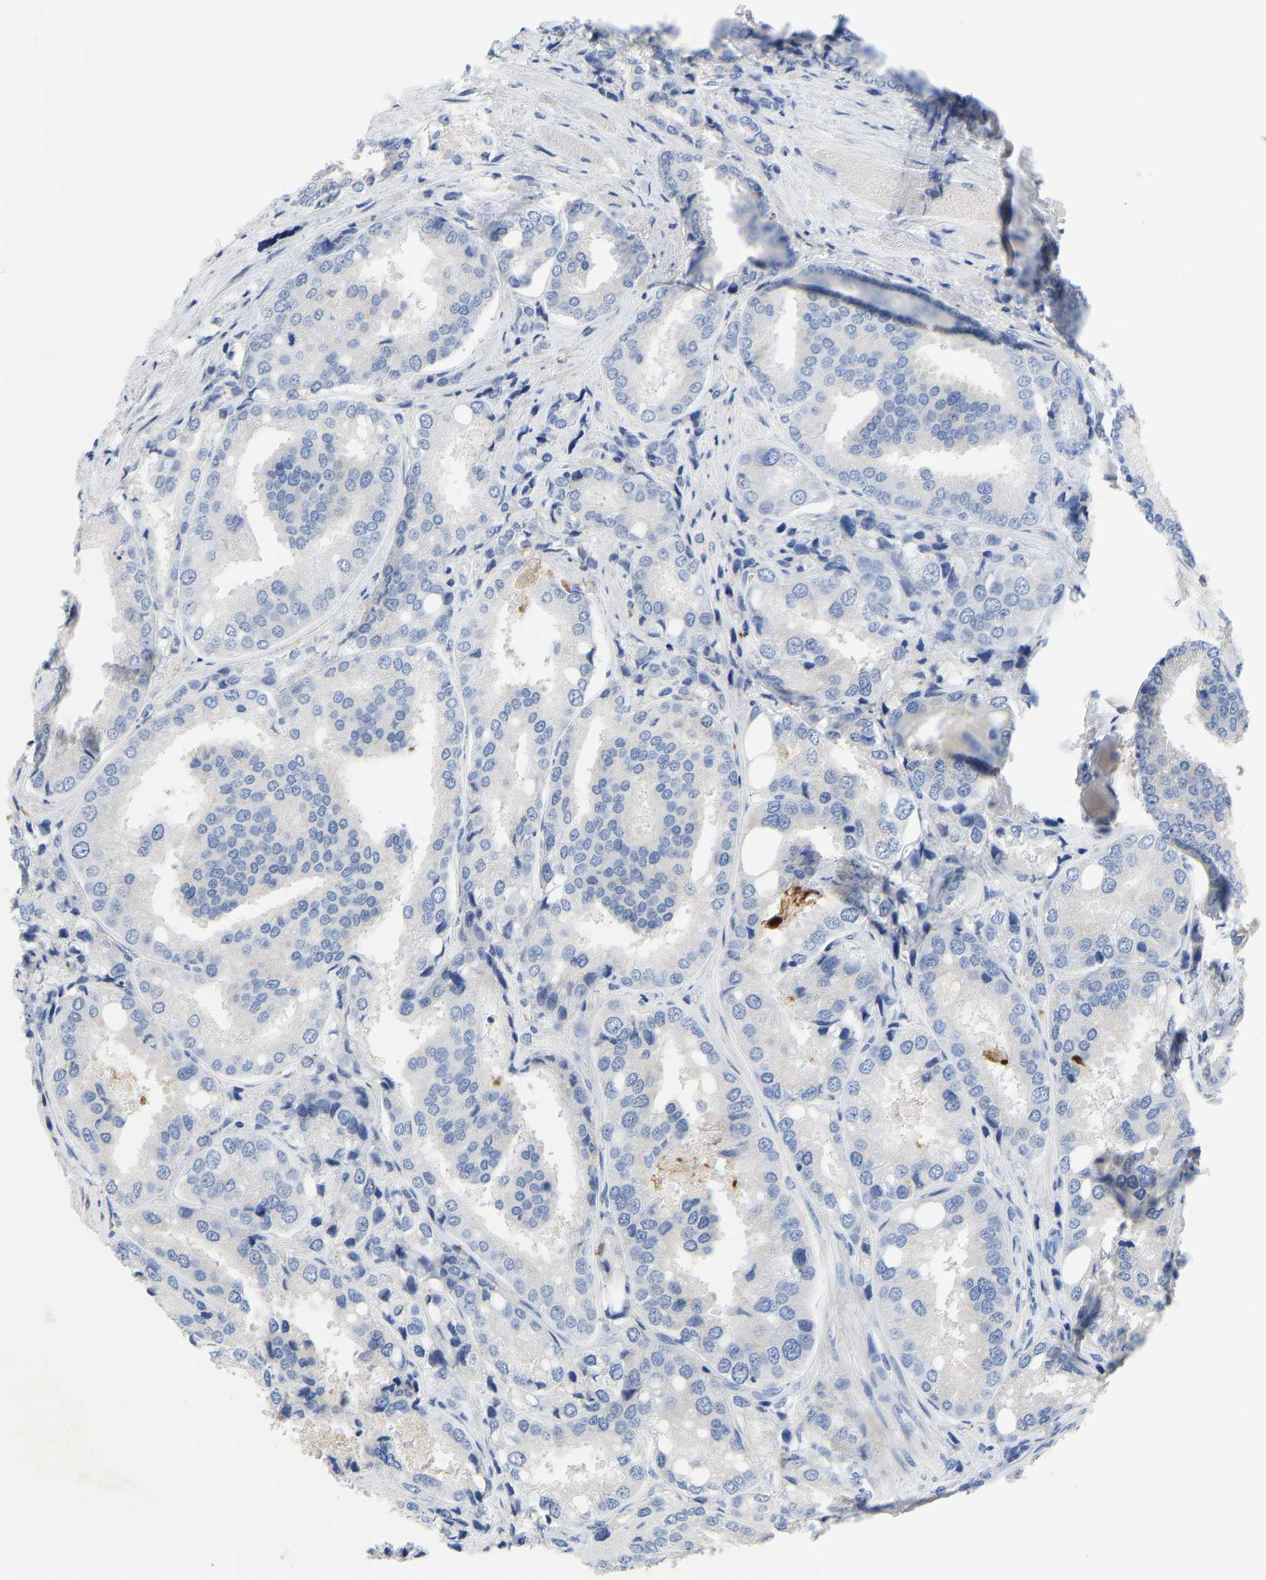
{"staining": {"intensity": "negative", "quantity": "none", "location": "none"}, "tissue": "prostate cancer", "cell_type": "Tumor cells", "image_type": "cancer", "snomed": [{"axis": "morphology", "description": "Adenocarcinoma, High grade"}, {"axis": "topography", "description": "Prostate"}], "caption": "High-grade adenocarcinoma (prostate) stained for a protein using IHC demonstrates no expression tumor cells.", "gene": "FGF18", "patient": {"sex": "male", "age": 50}}